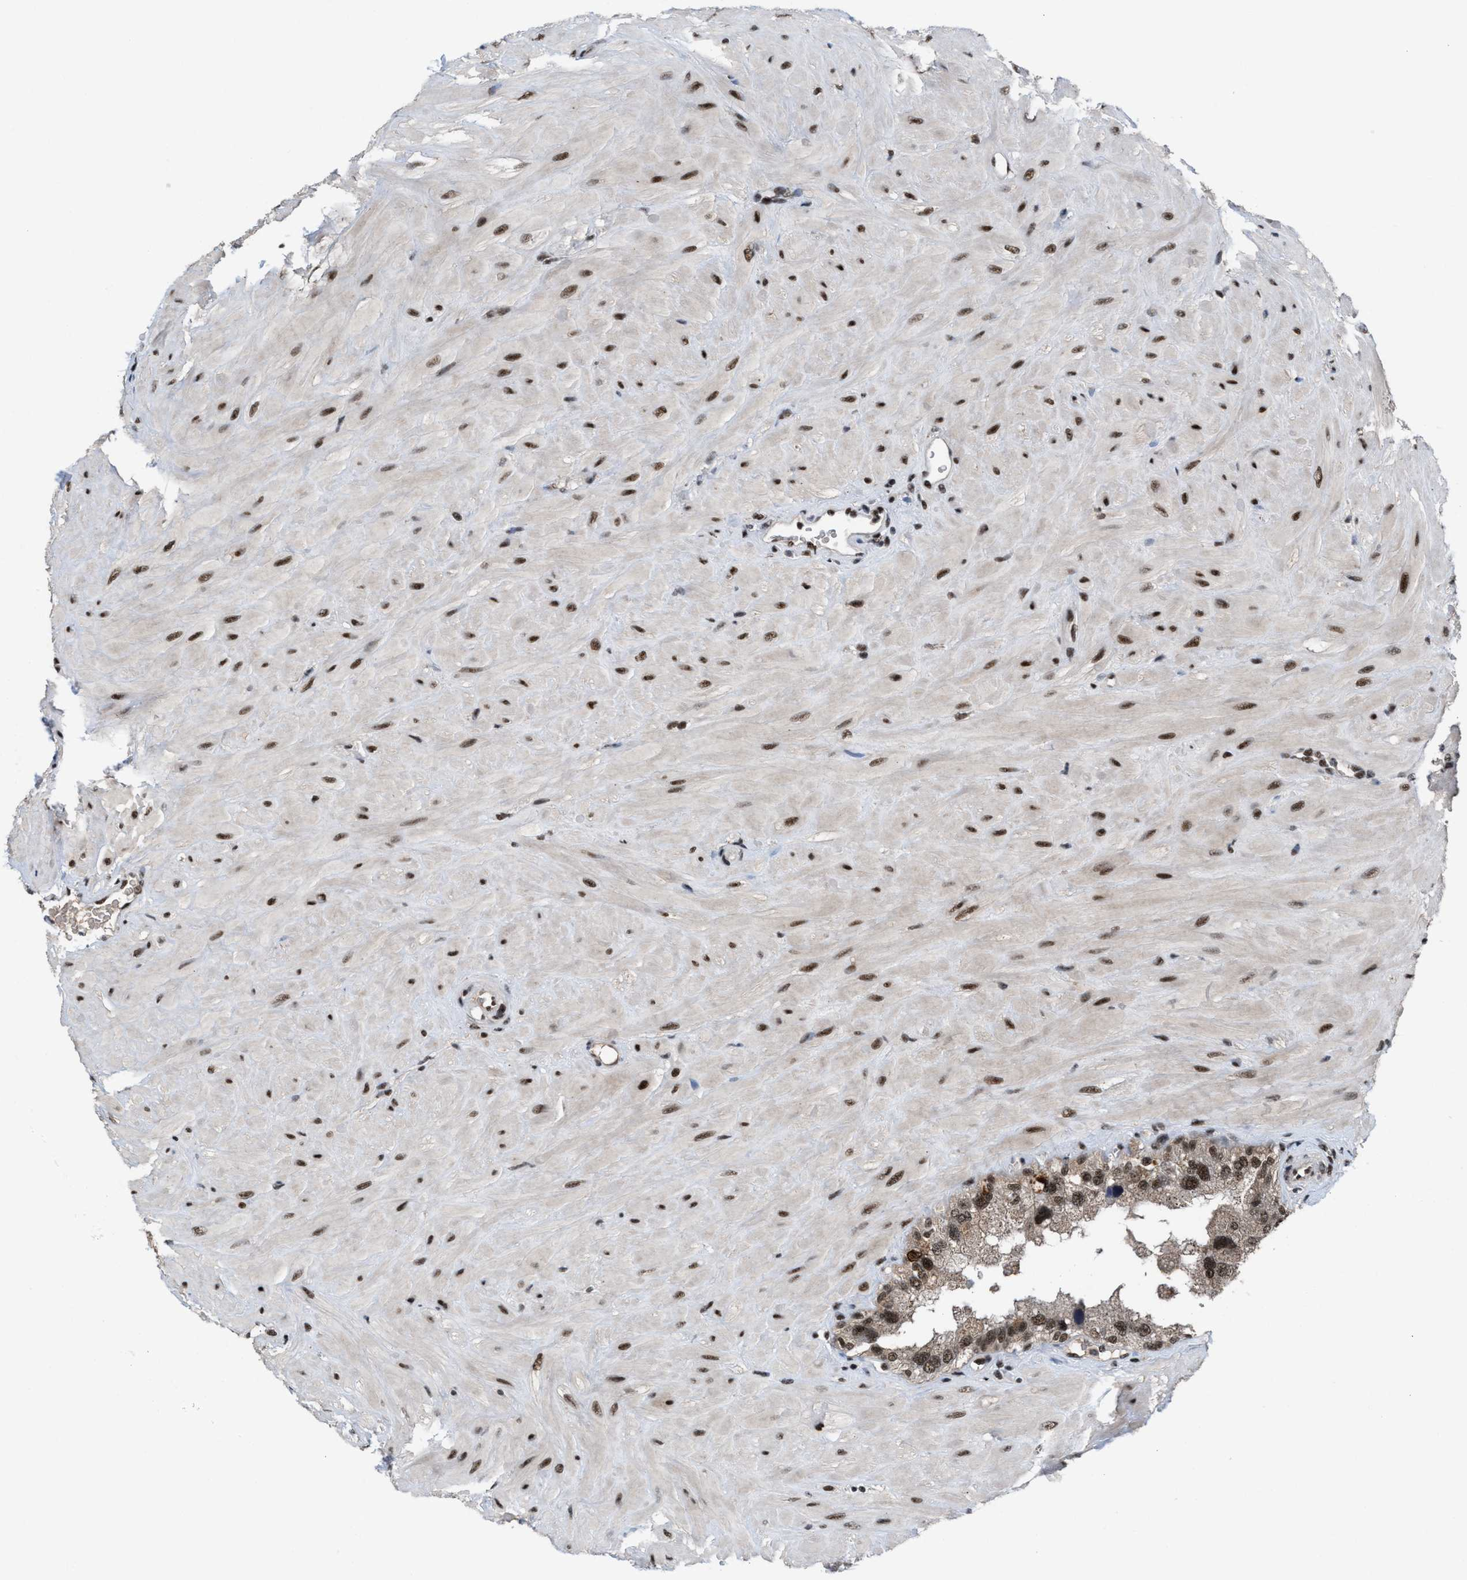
{"staining": {"intensity": "moderate", "quantity": ">75%", "location": "nuclear"}, "tissue": "seminal vesicle", "cell_type": "Glandular cells", "image_type": "normal", "snomed": [{"axis": "morphology", "description": "Normal tissue, NOS"}, {"axis": "topography", "description": "Prostate"}, {"axis": "topography", "description": "Seminal veicle"}], "caption": "Seminal vesicle stained with DAB immunohistochemistry (IHC) reveals medium levels of moderate nuclear expression in about >75% of glandular cells.", "gene": "PRPF4", "patient": {"sex": "male", "age": 51}}